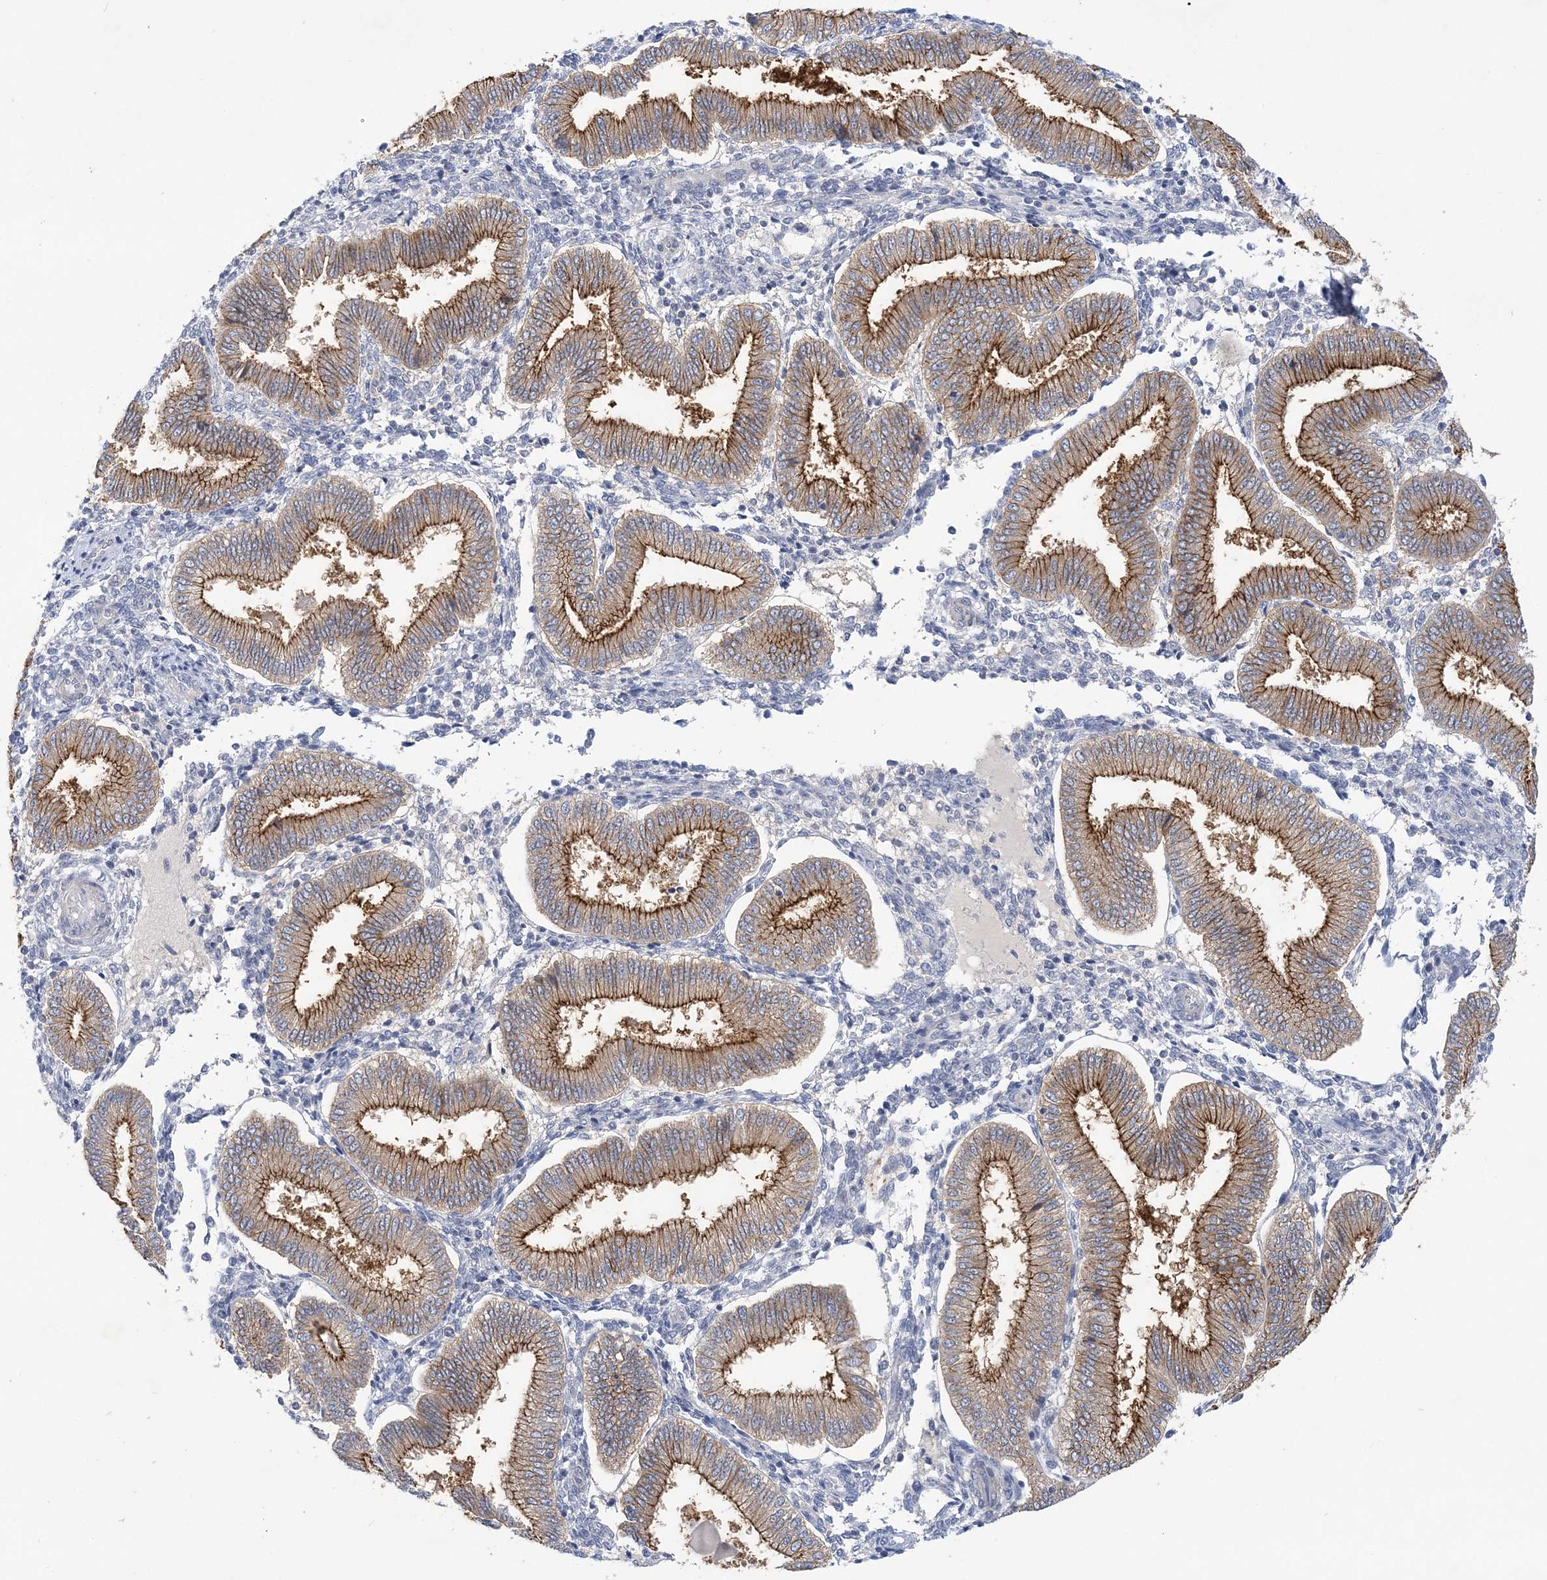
{"staining": {"intensity": "negative", "quantity": "none", "location": "none"}, "tissue": "endometrium", "cell_type": "Cells in endometrial stroma", "image_type": "normal", "snomed": [{"axis": "morphology", "description": "Normal tissue, NOS"}, {"axis": "topography", "description": "Endometrium"}], "caption": "Cells in endometrial stroma show no significant staining in benign endometrium. (Brightfield microscopy of DAB immunohistochemistry at high magnification).", "gene": "ANKRD35", "patient": {"sex": "female", "age": 39}}